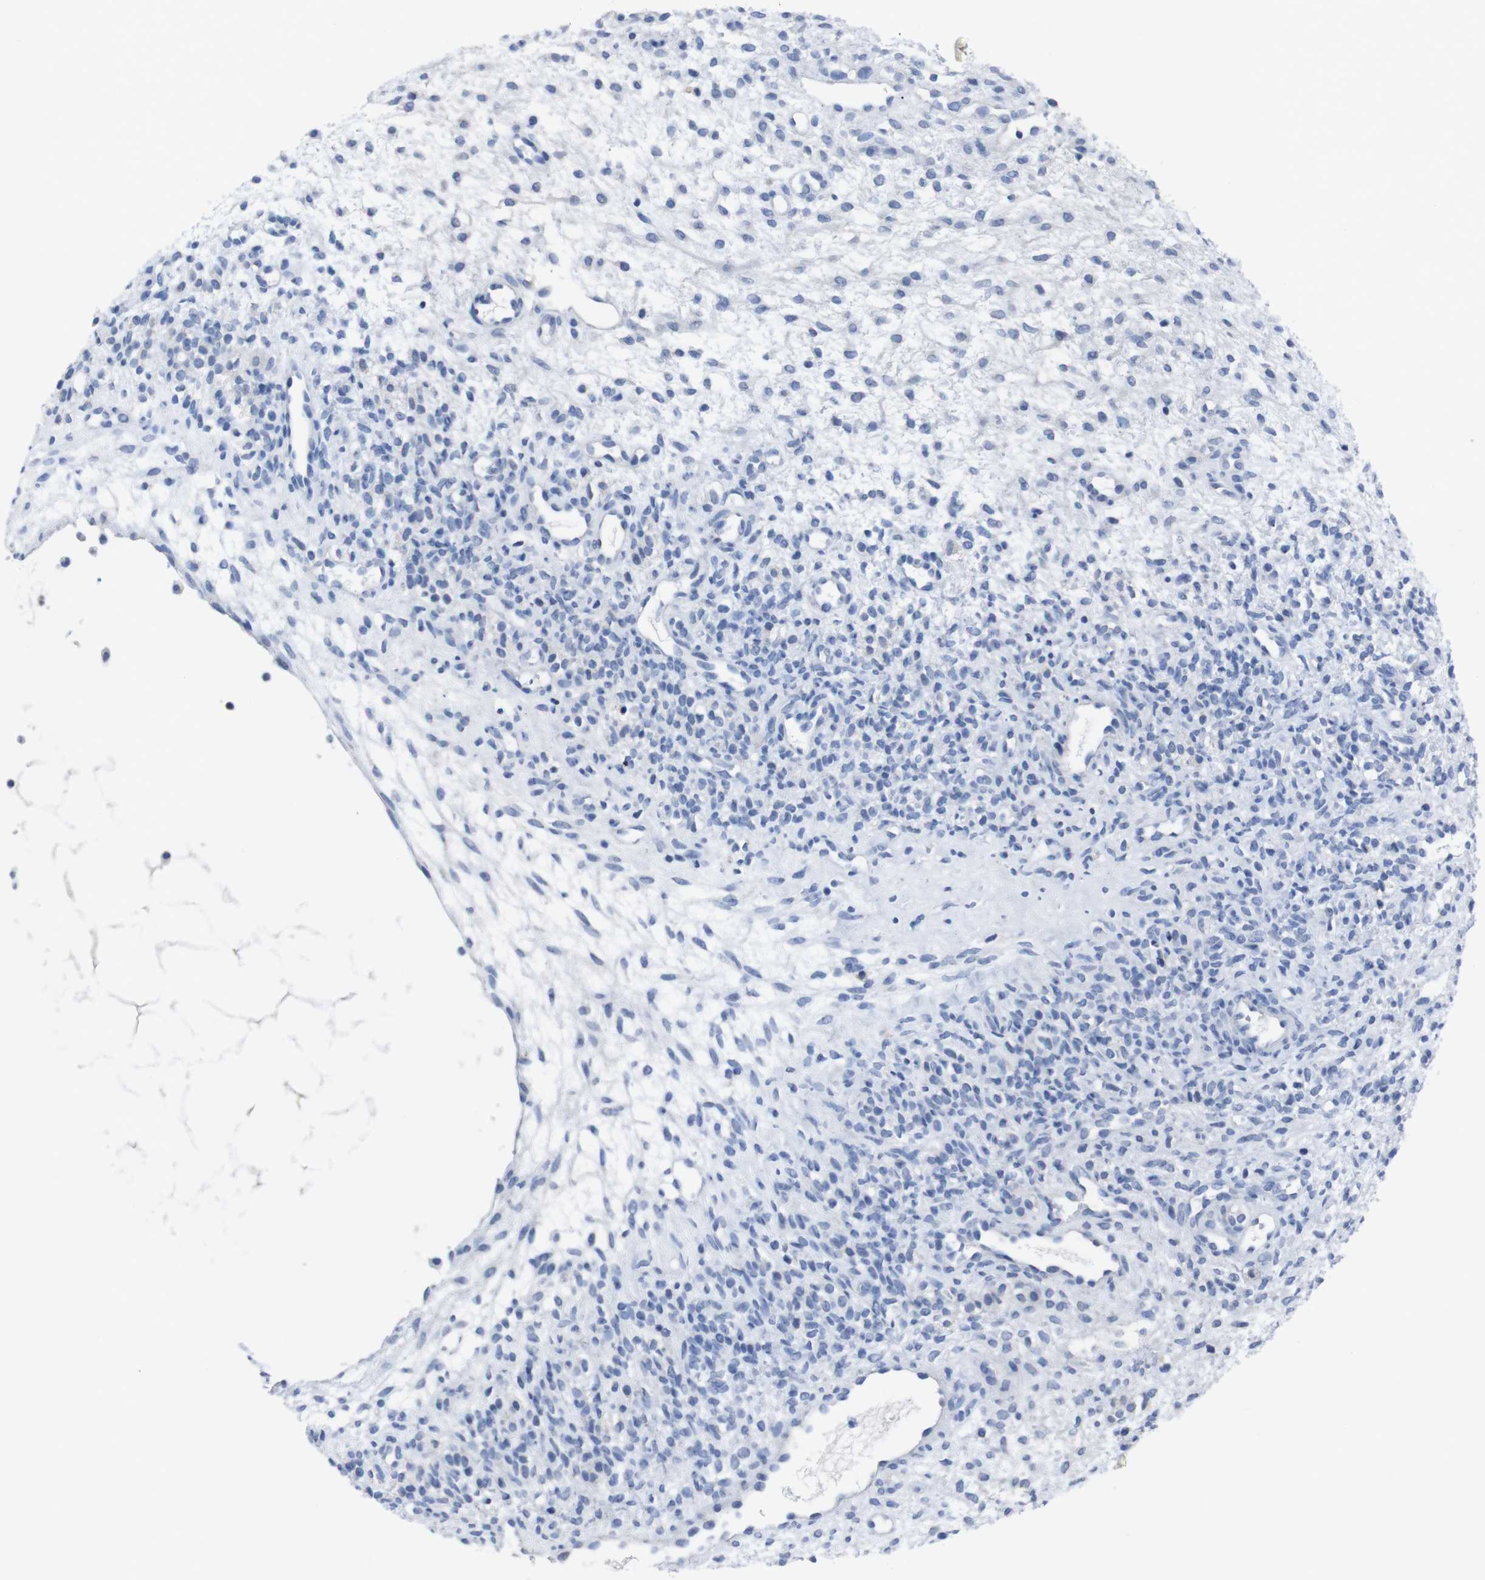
{"staining": {"intensity": "negative", "quantity": "none", "location": "none"}, "tissue": "ovary", "cell_type": "Ovarian stroma cells", "image_type": "normal", "snomed": [{"axis": "morphology", "description": "Normal tissue, NOS"}, {"axis": "morphology", "description": "Cyst, NOS"}, {"axis": "topography", "description": "Ovary"}], "caption": "Ovarian stroma cells show no significant protein expression in normal ovary. (IHC, brightfield microscopy, high magnification).", "gene": "IRF4", "patient": {"sex": "female", "age": 18}}